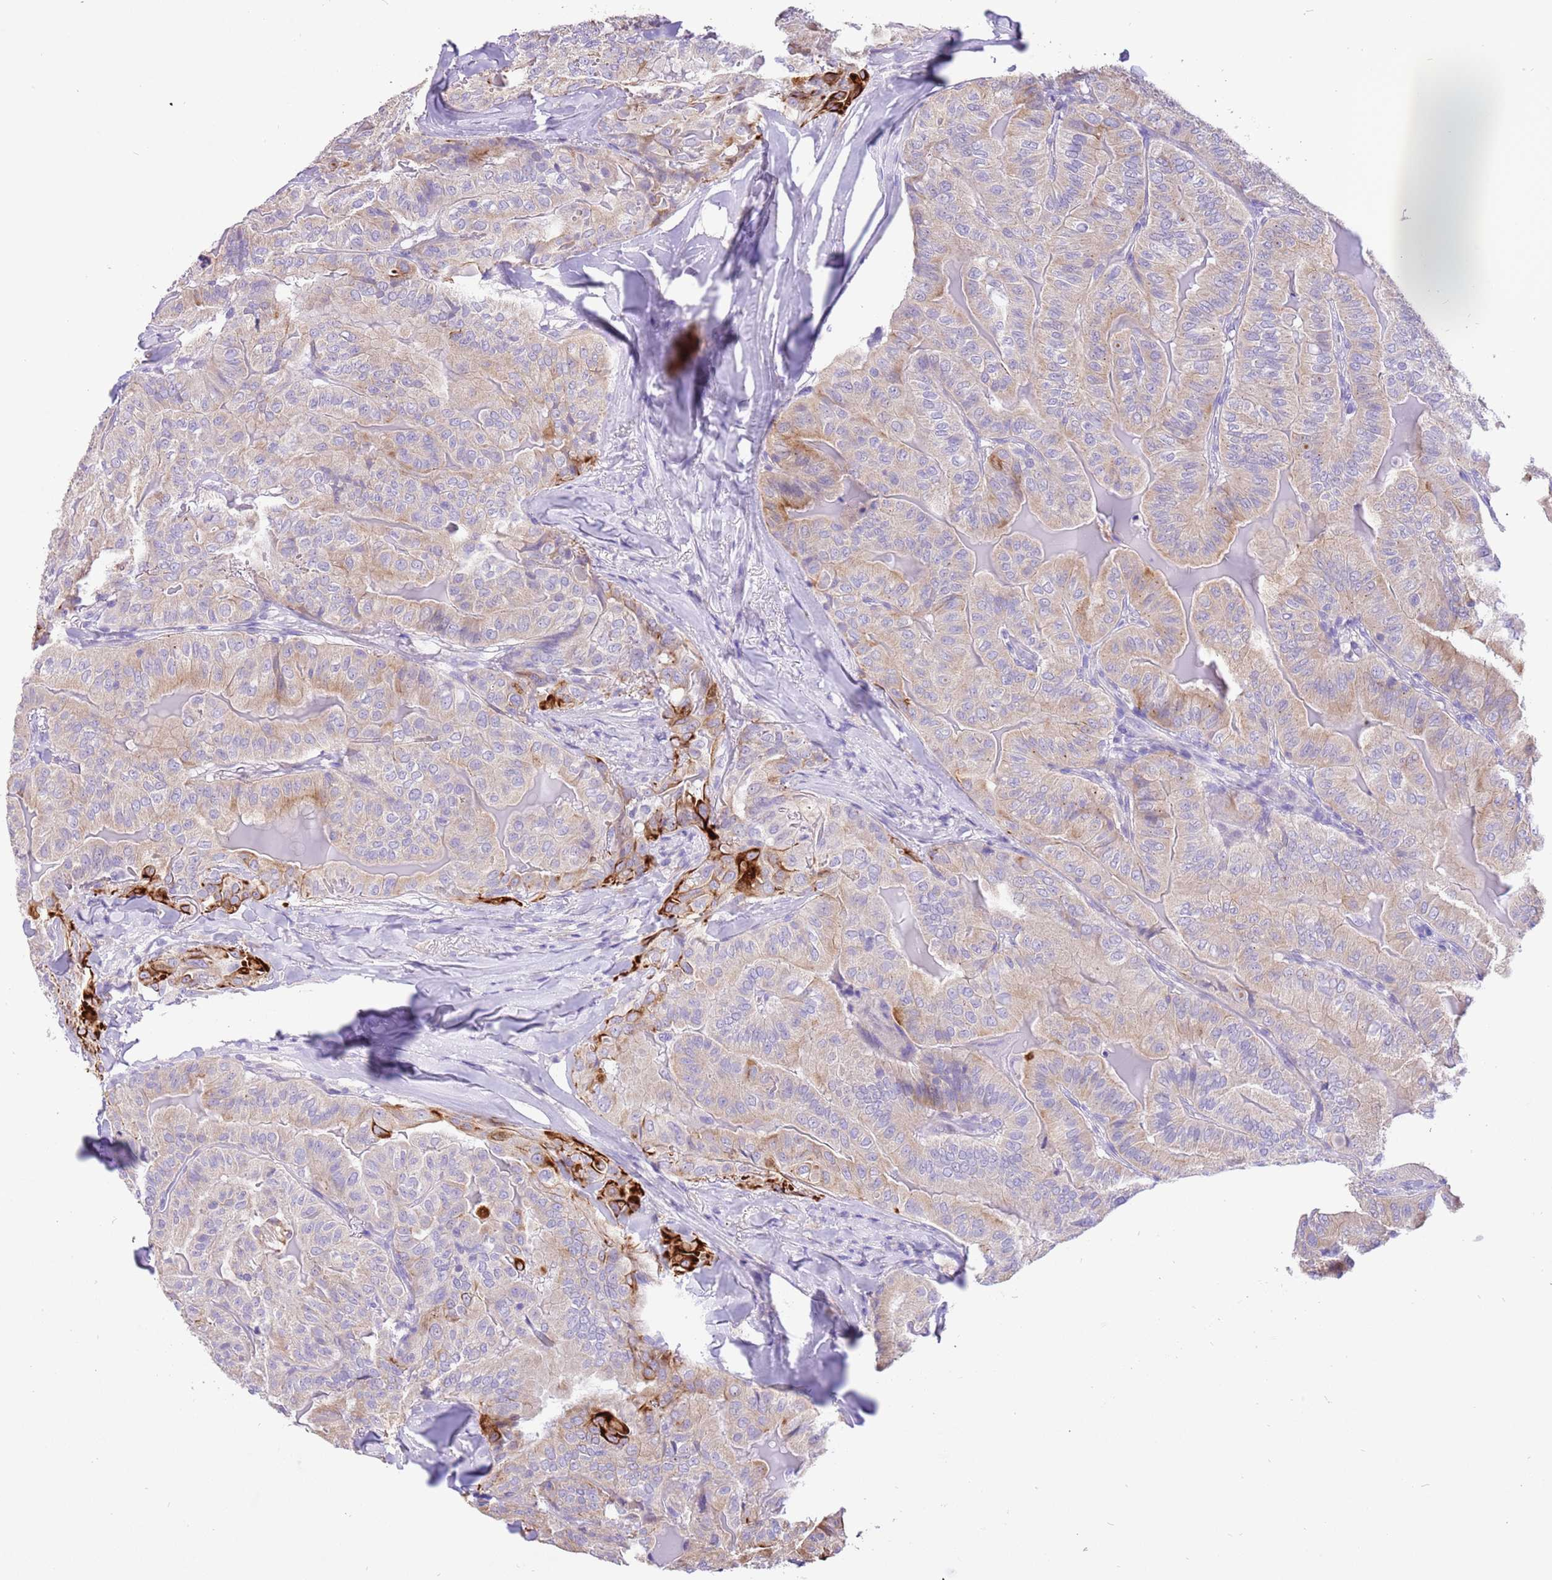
{"staining": {"intensity": "moderate", "quantity": ">75%", "location": "cytoplasmic/membranous"}, "tissue": "thyroid cancer", "cell_type": "Tumor cells", "image_type": "cancer", "snomed": [{"axis": "morphology", "description": "Papillary adenocarcinoma, NOS"}, {"axis": "topography", "description": "Thyroid gland"}], "caption": "A brown stain labels moderate cytoplasmic/membranous staining of a protein in papillary adenocarcinoma (thyroid) tumor cells. Using DAB (brown) and hematoxylin (blue) stains, captured at high magnification using brightfield microscopy.", "gene": "R3HDM4", "patient": {"sex": "female", "age": 68}}